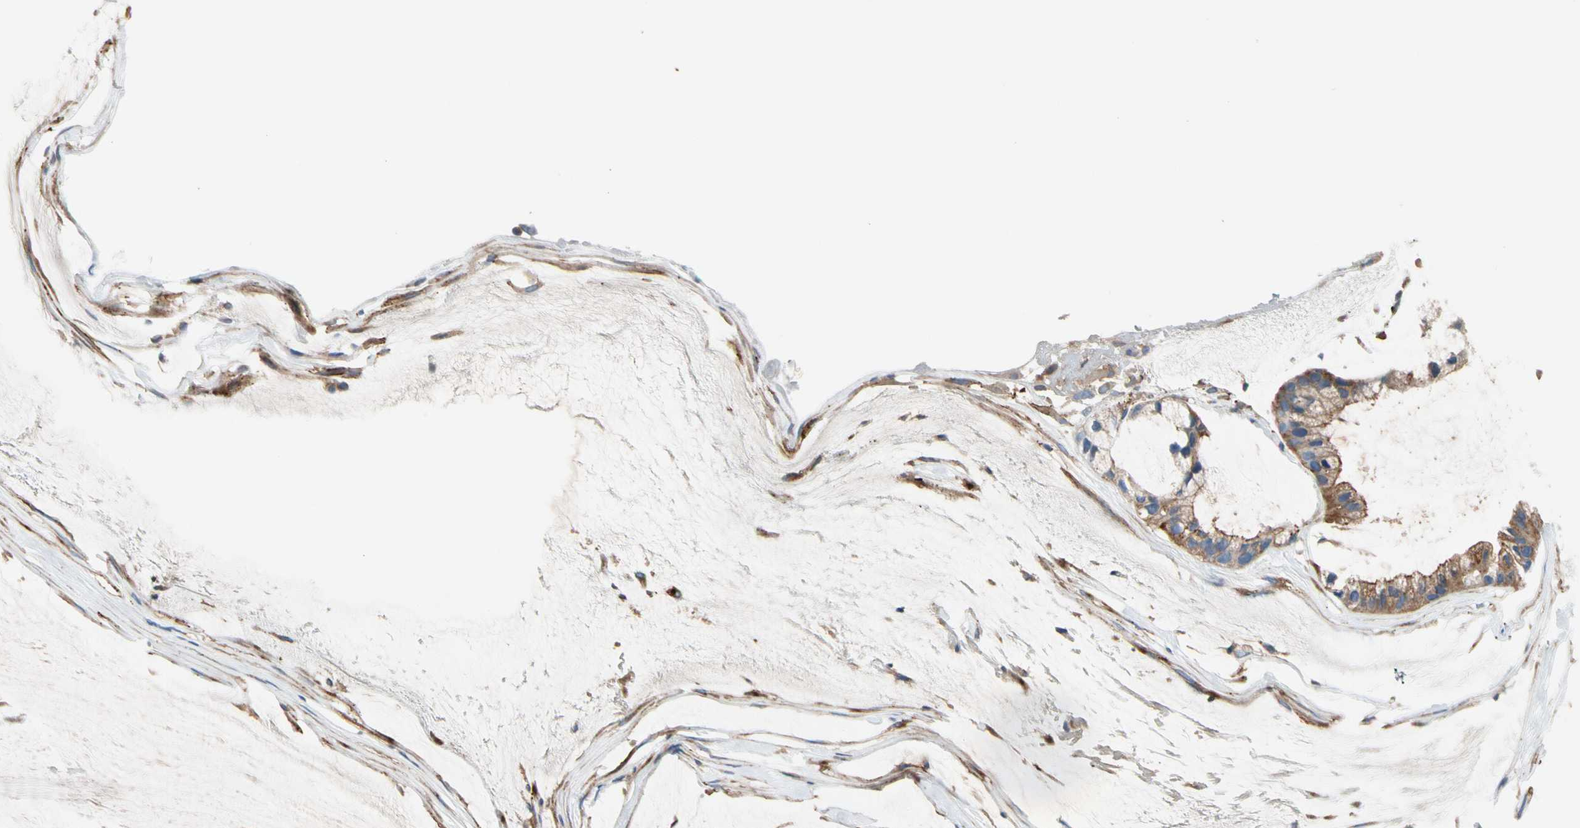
{"staining": {"intensity": "moderate", "quantity": ">75%", "location": "cytoplasmic/membranous"}, "tissue": "ovarian cancer", "cell_type": "Tumor cells", "image_type": "cancer", "snomed": [{"axis": "morphology", "description": "Cystadenocarcinoma, mucinous, NOS"}, {"axis": "topography", "description": "Ovary"}], "caption": "Ovarian cancer (mucinous cystadenocarcinoma) stained with immunohistochemistry shows moderate cytoplasmic/membranous positivity in approximately >75% of tumor cells. (Stains: DAB in brown, nuclei in blue, Microscopy: brightfield microscopy at high magnification).", "gene": "ENTREP3", "patient": {"sex": "female", "age": 39}}